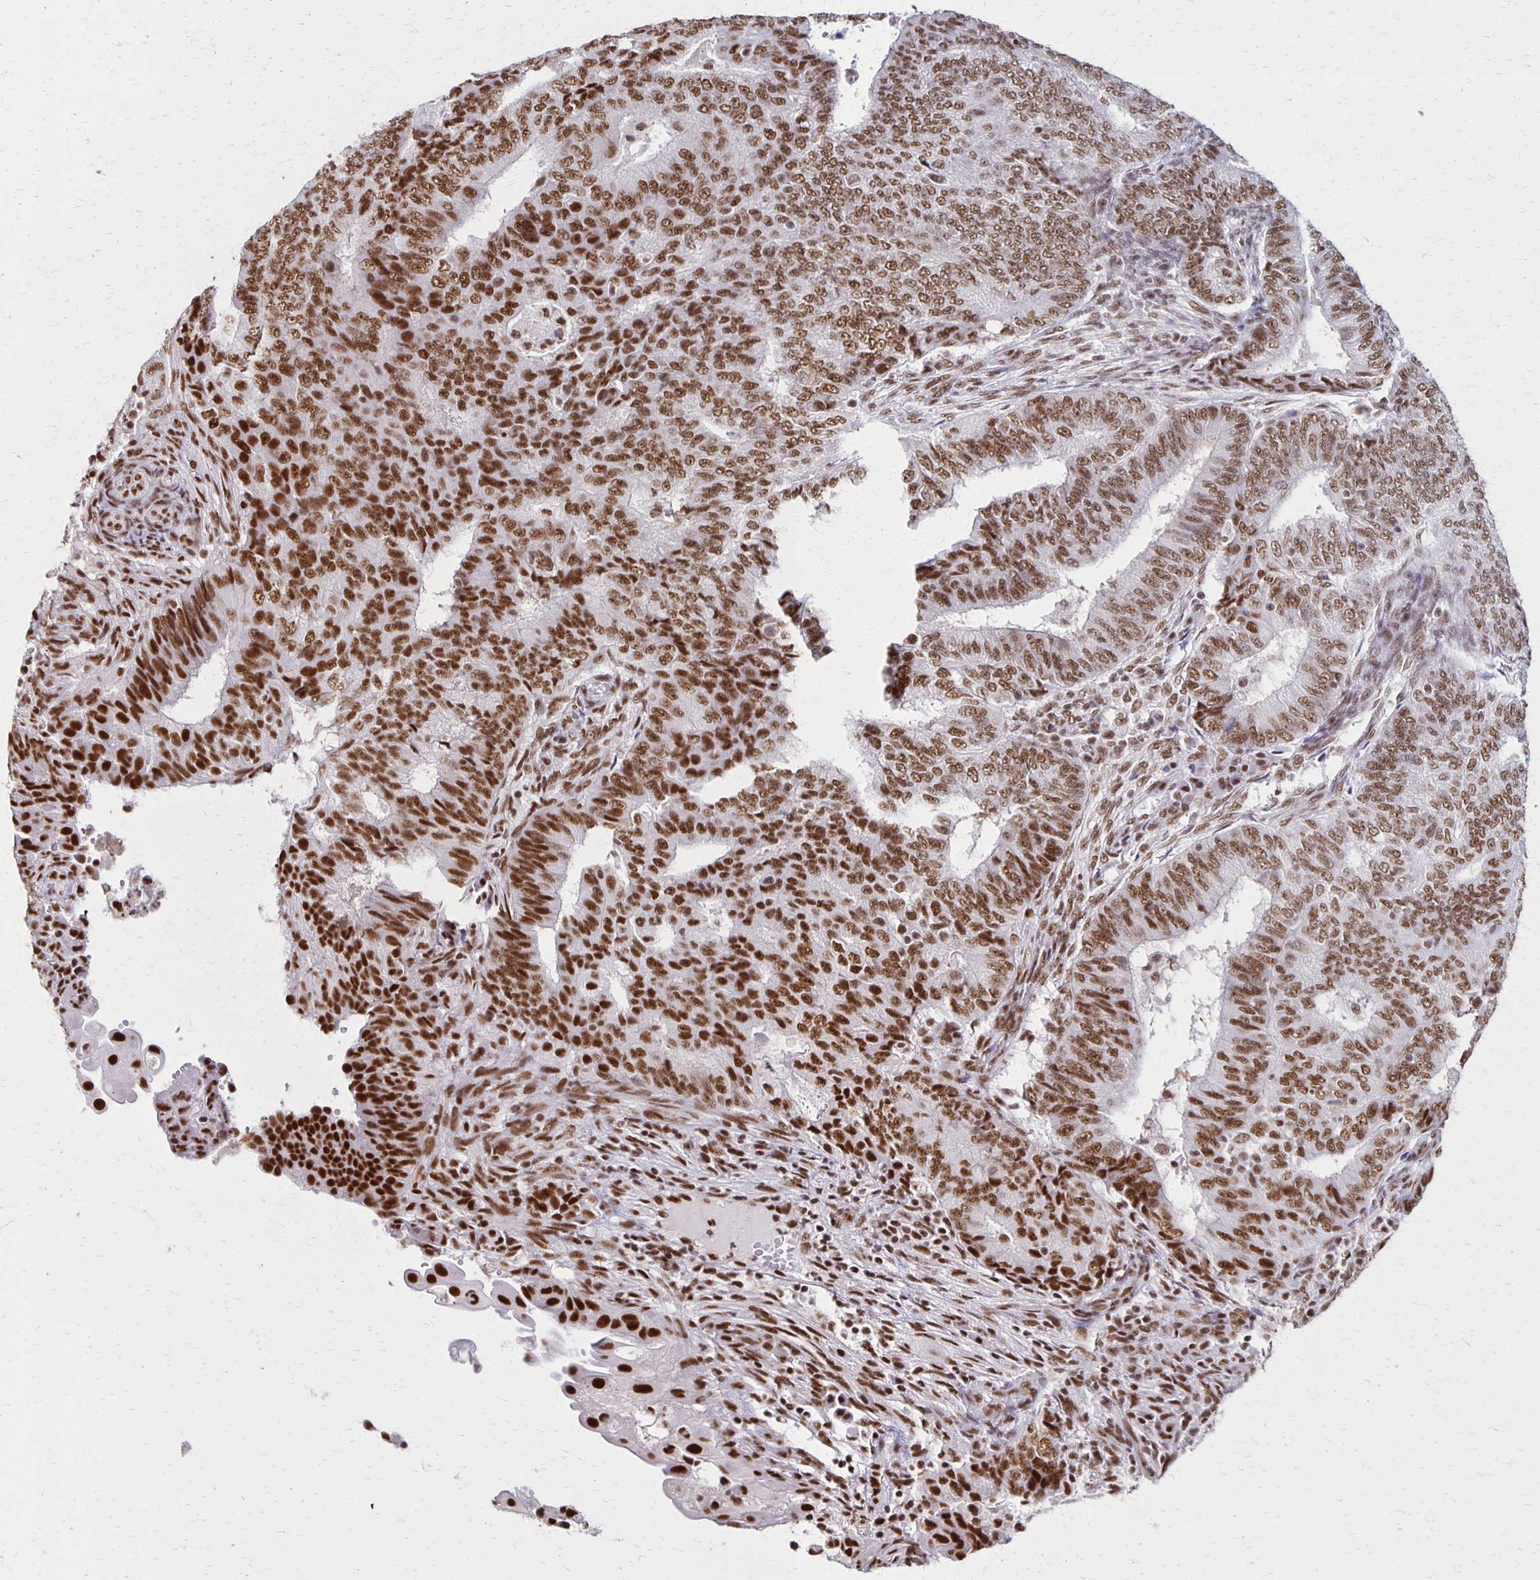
{"staining": {"intensity": "strong", "quantity": ">75%", "location": "nuclear"}, "tissue": "endometrial cancer", "cell_type": "Tumor cells", "image_type": "cancer", "snomed": [{"axis": "morphology", "description": "Adenocarcinoma, NOS"}, {"axis": "topography", "description": "Endometrium"}], "caption": "Approximately >75% of tumor cells in human endometrial cancer (adenocarcinoma) exhibit strong nuclear protein expression as visualized by brown immunohistochemical staining.", "gene": "XRCC6", "patient": {"sex": "female", "age": 62}}